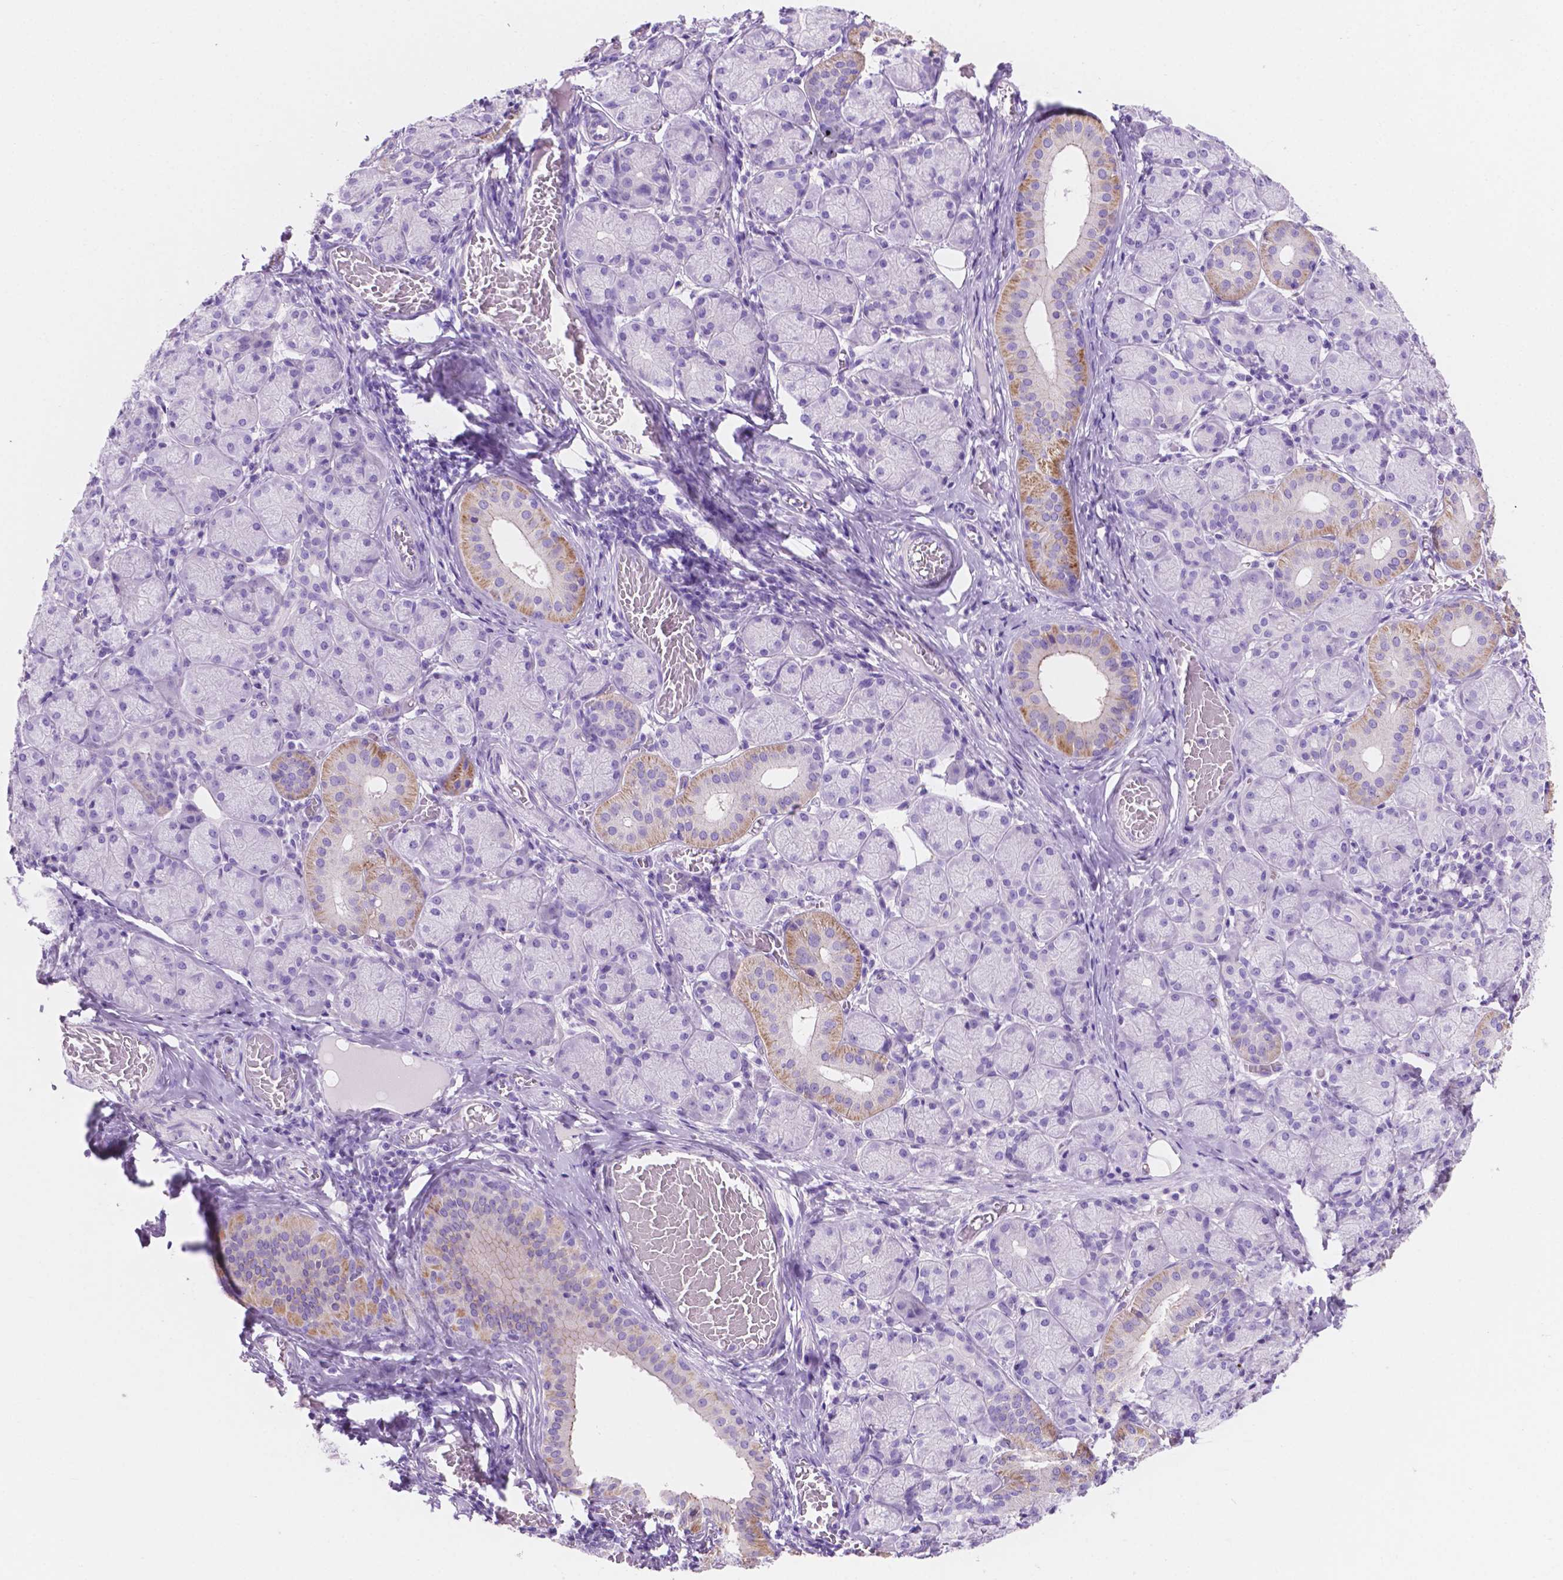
{"staining": {"intensity": "moderate", "quantity": "<25%", "location": "cytoplasmic/membranous"}, "tissue": "salivary gland", "cell_type": "Glandular cells", "image_type": "normal", "snomed": [{"axis": "morphology", "description": "Normal tissue, NOS"}, {"axis": "topography", "description": "Salivary gland"}, {"axis": "topography", "description": "Peripheral nerve tissue"}], "caption": "Benign salivary gland was stained to show a protein in brown. There is low levels of moderate cytoplasmic/membranous expression in about <25% of glandular cells. The staining was performed using DAB (3,3'-diaminobenzidine), with brown indicating positive protein expression. Nuclei are stained blue with hematoxylin.", "gene": "IGFN1", "patient": {"sex": "female", "age": 24}}